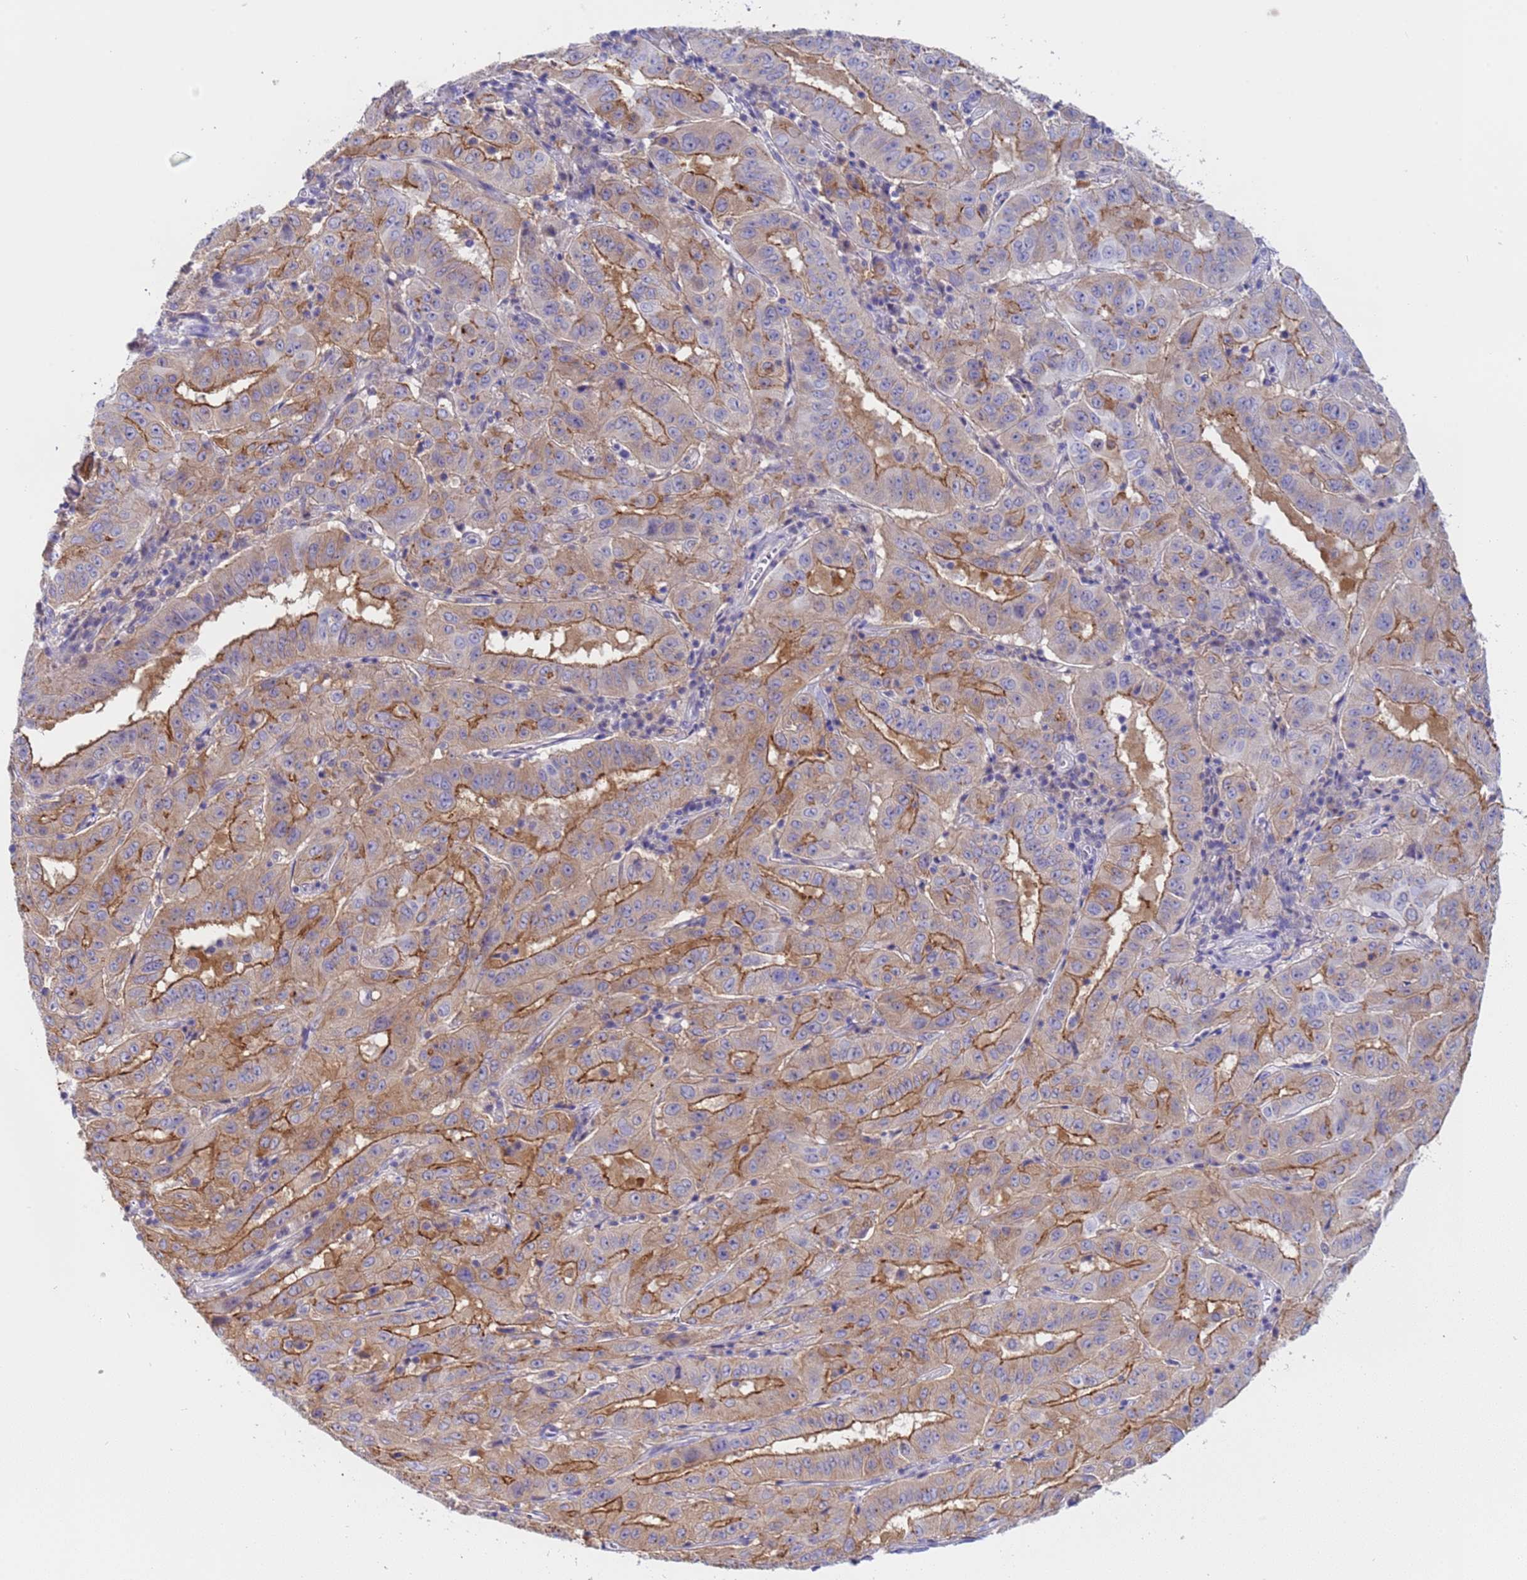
{"staining": {"intensity": "moderate", "quantity": "25%-75%", "location": "cytoplasmic/membranous"}, "tissue": "pancreatic cancer", "cell_type": "Tumor cells", "image_type": "cancer", "snomed": [{"axis": "morphology", "description": "Adenocarcinoma, NOS"}, {"axis": "topography", "description": "Pancreas"}], "caption": "A high-resolution image shows IHC staining of pancreatic cancer, which demonstrates moderate cytoplasmic/membranous staining in approximately 25%-75% of tumor cells.", "gene": "CAPN7", "patient": {"sex": "male", "age": 63}}